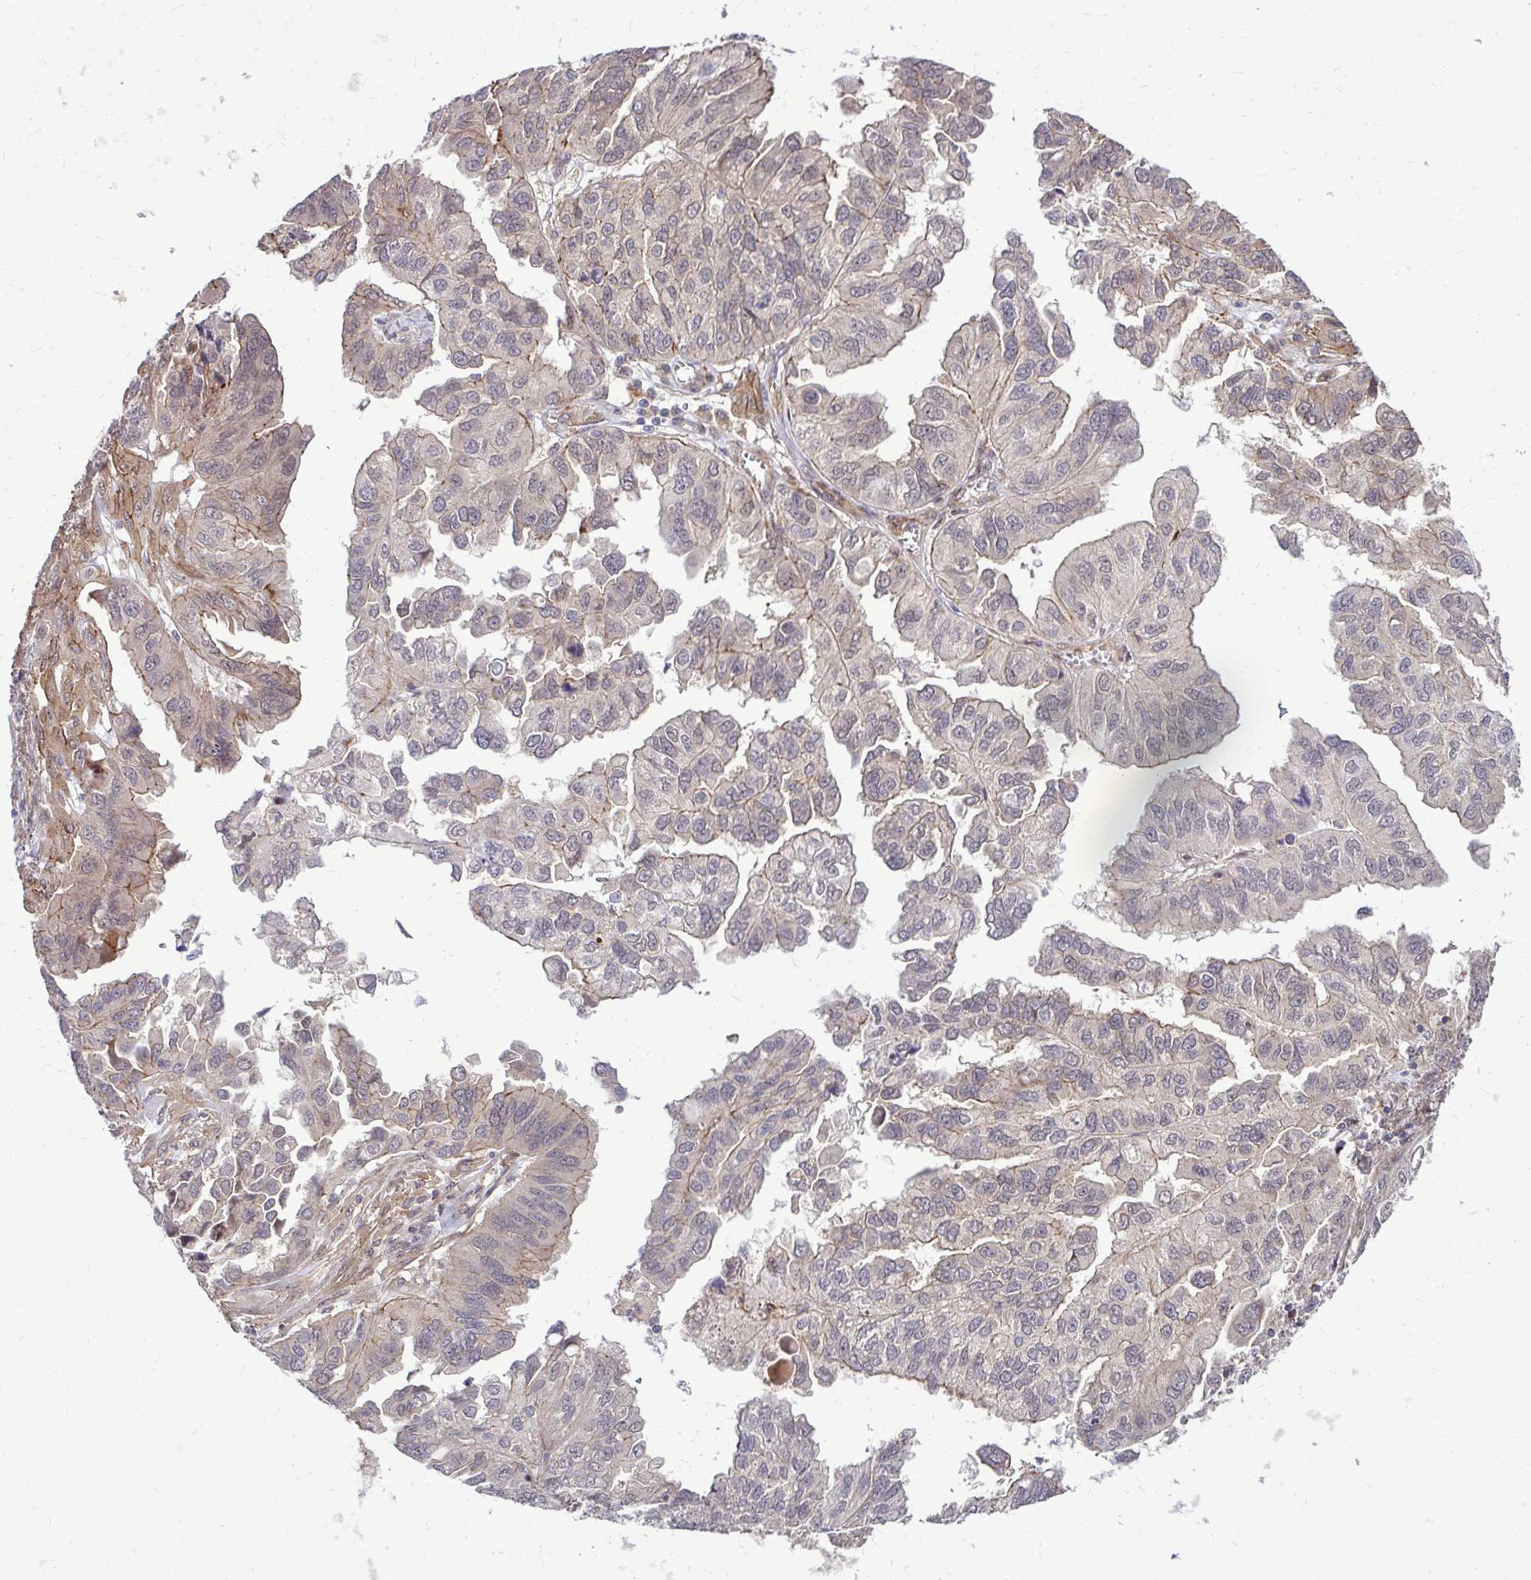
{"staining": {"intensity": "weak", "quantity": "<25%", "location": "cytoplasmic/membranous"}, "tissue": "ovarian cancer", "cell_type": "Tumor cells", "image_type": "cancer", "snomed": [{"axis": "morphology", "description": "Cystadenocarcinoma, serous, NOS"}, {"axis": "topography", "description": "Ovary"}], "caption": "Photomicrograph shows no protein staining in tumor cells of ovarian serous cystadenocarcinoma tissue.", "gene": "TRIP6", "patient": {"sex": "female", "age": 79}}